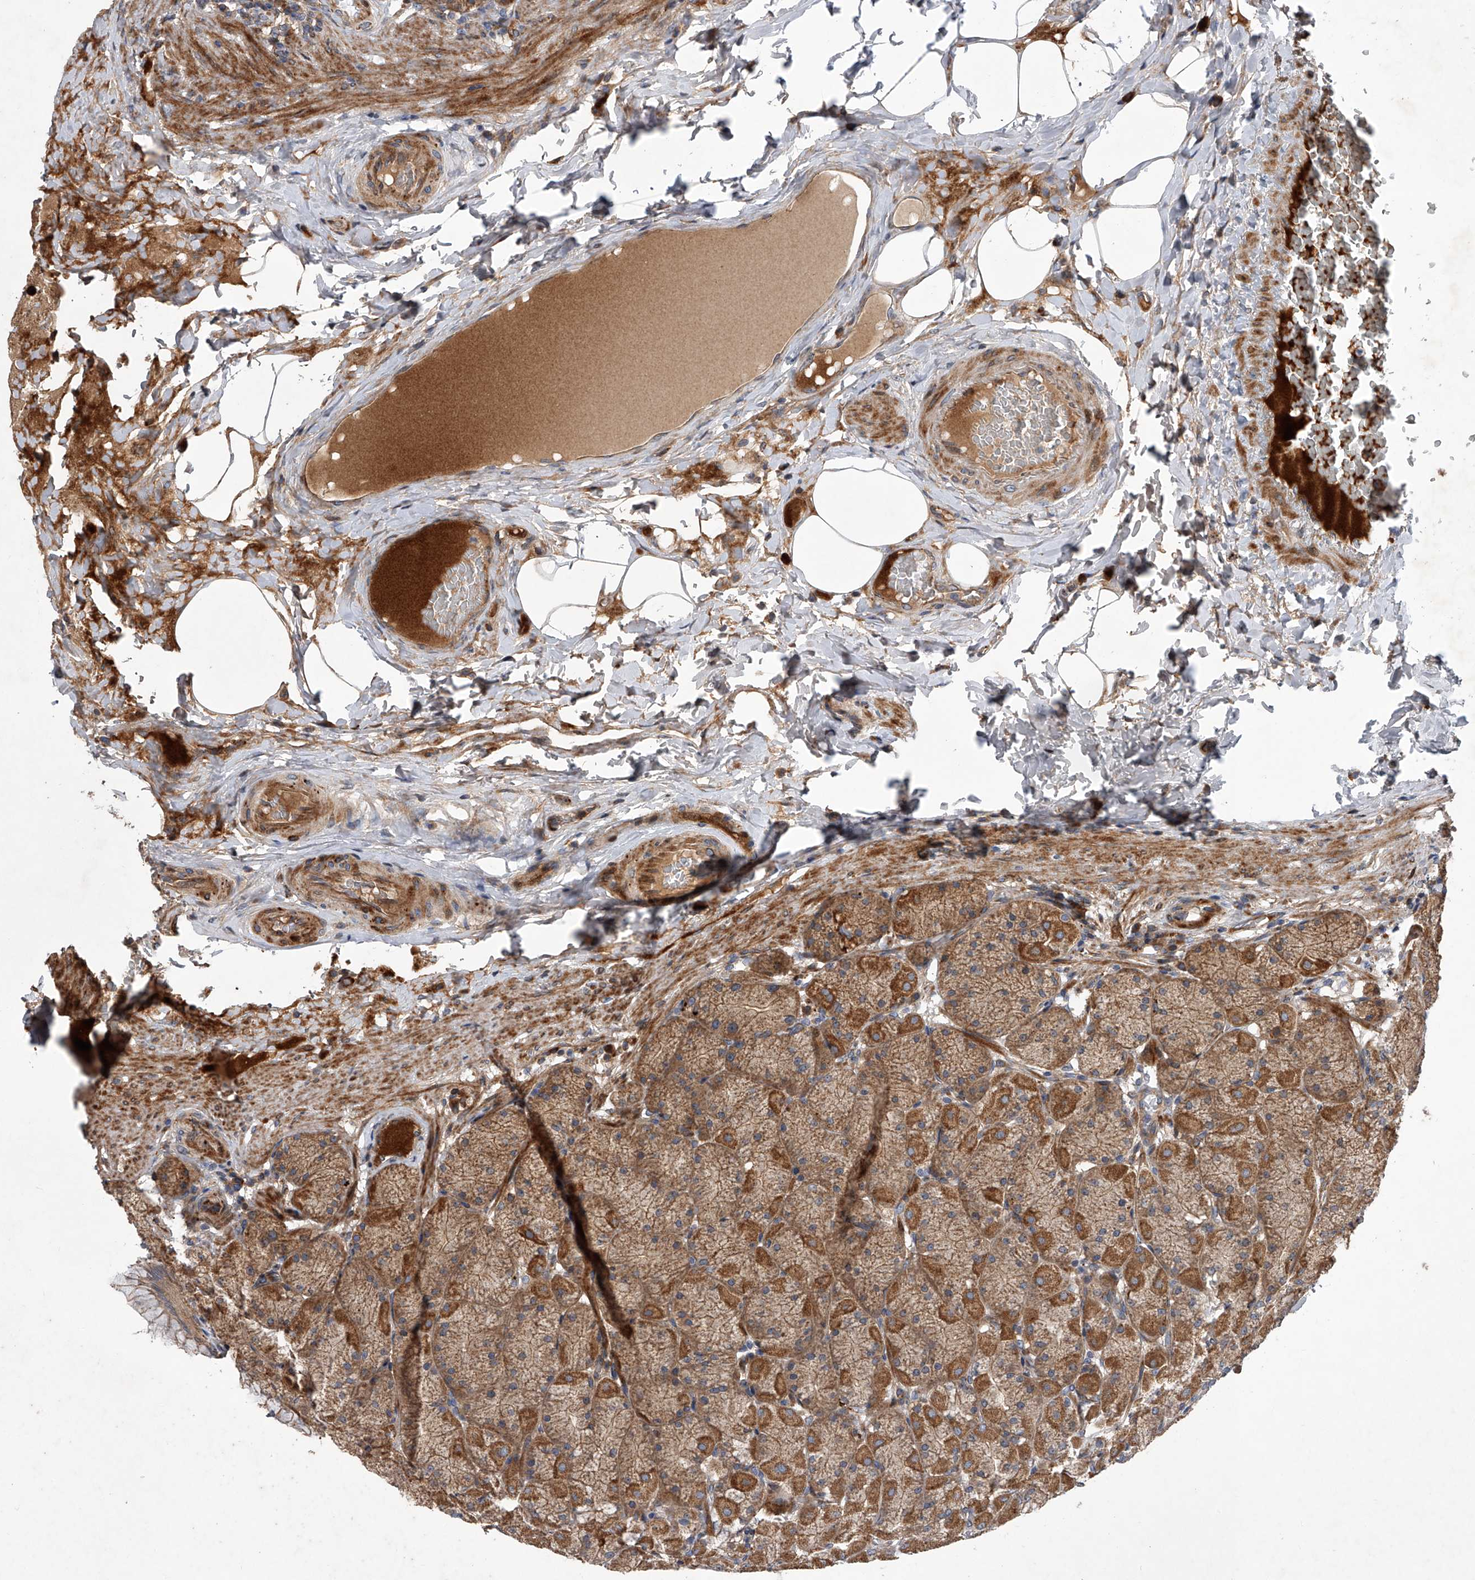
{"staining": {"intensity": "moderate", "quantity": ">75%", "location": "cytoplasmic/membranous"}, "tissue": "stomach", "cell_type": "Glandular cells", "image_type": "normal", "snomed": [{"axis": "morphology", "description": "Normal tissue, NOS"}, {"axis": "topography", "description": "Stomach, upper"}], "caption": "Immunohistochemistry (DAB) staining of normal stomach exhibits moderate cytoplasmic/membranous protein positivity in approximately >75% of glandular cells.", "gene": "USP47", "patient": {"sex": "female", "age": 56}}